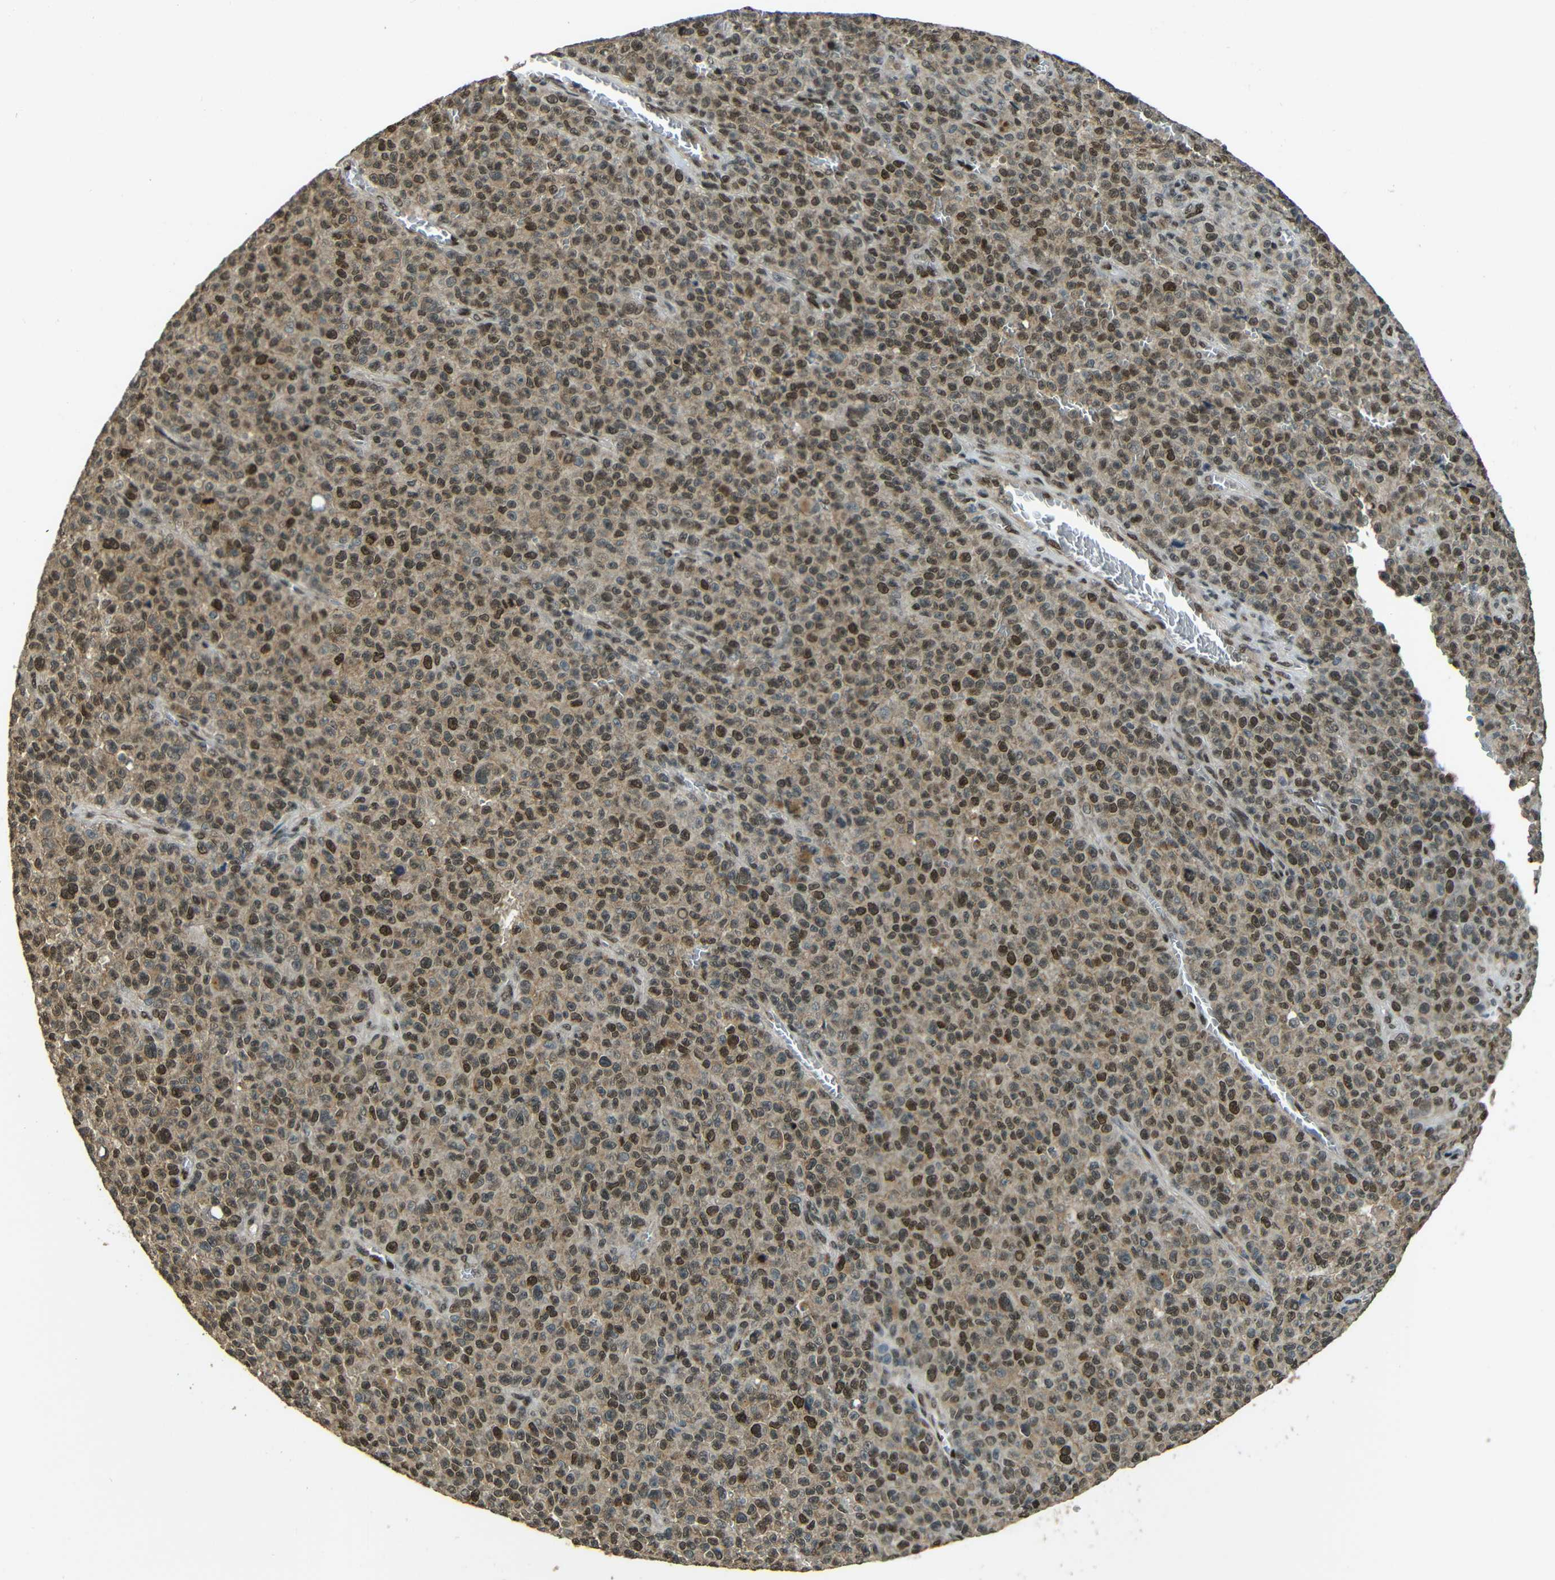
{"staining": {"intensity": "moderate", "quantity": ">75%", "location": "cytoplasmic/membranous,nuclear"}, "tissue": "melanoma", "cell_type": "Tumor cells", "image_type": "cancer", "snomed": [{"axis": "morphology", "description": "Malignant melanoma, NOS"}, {"axis": "topography", "description": "Skin"}], "caption": "Human malignant melanoma stained with a protein marker demonstrates moderate staining in tumor cells.", "gene": "PSIP1", "patient": {"sex": "female", "age": 82}}